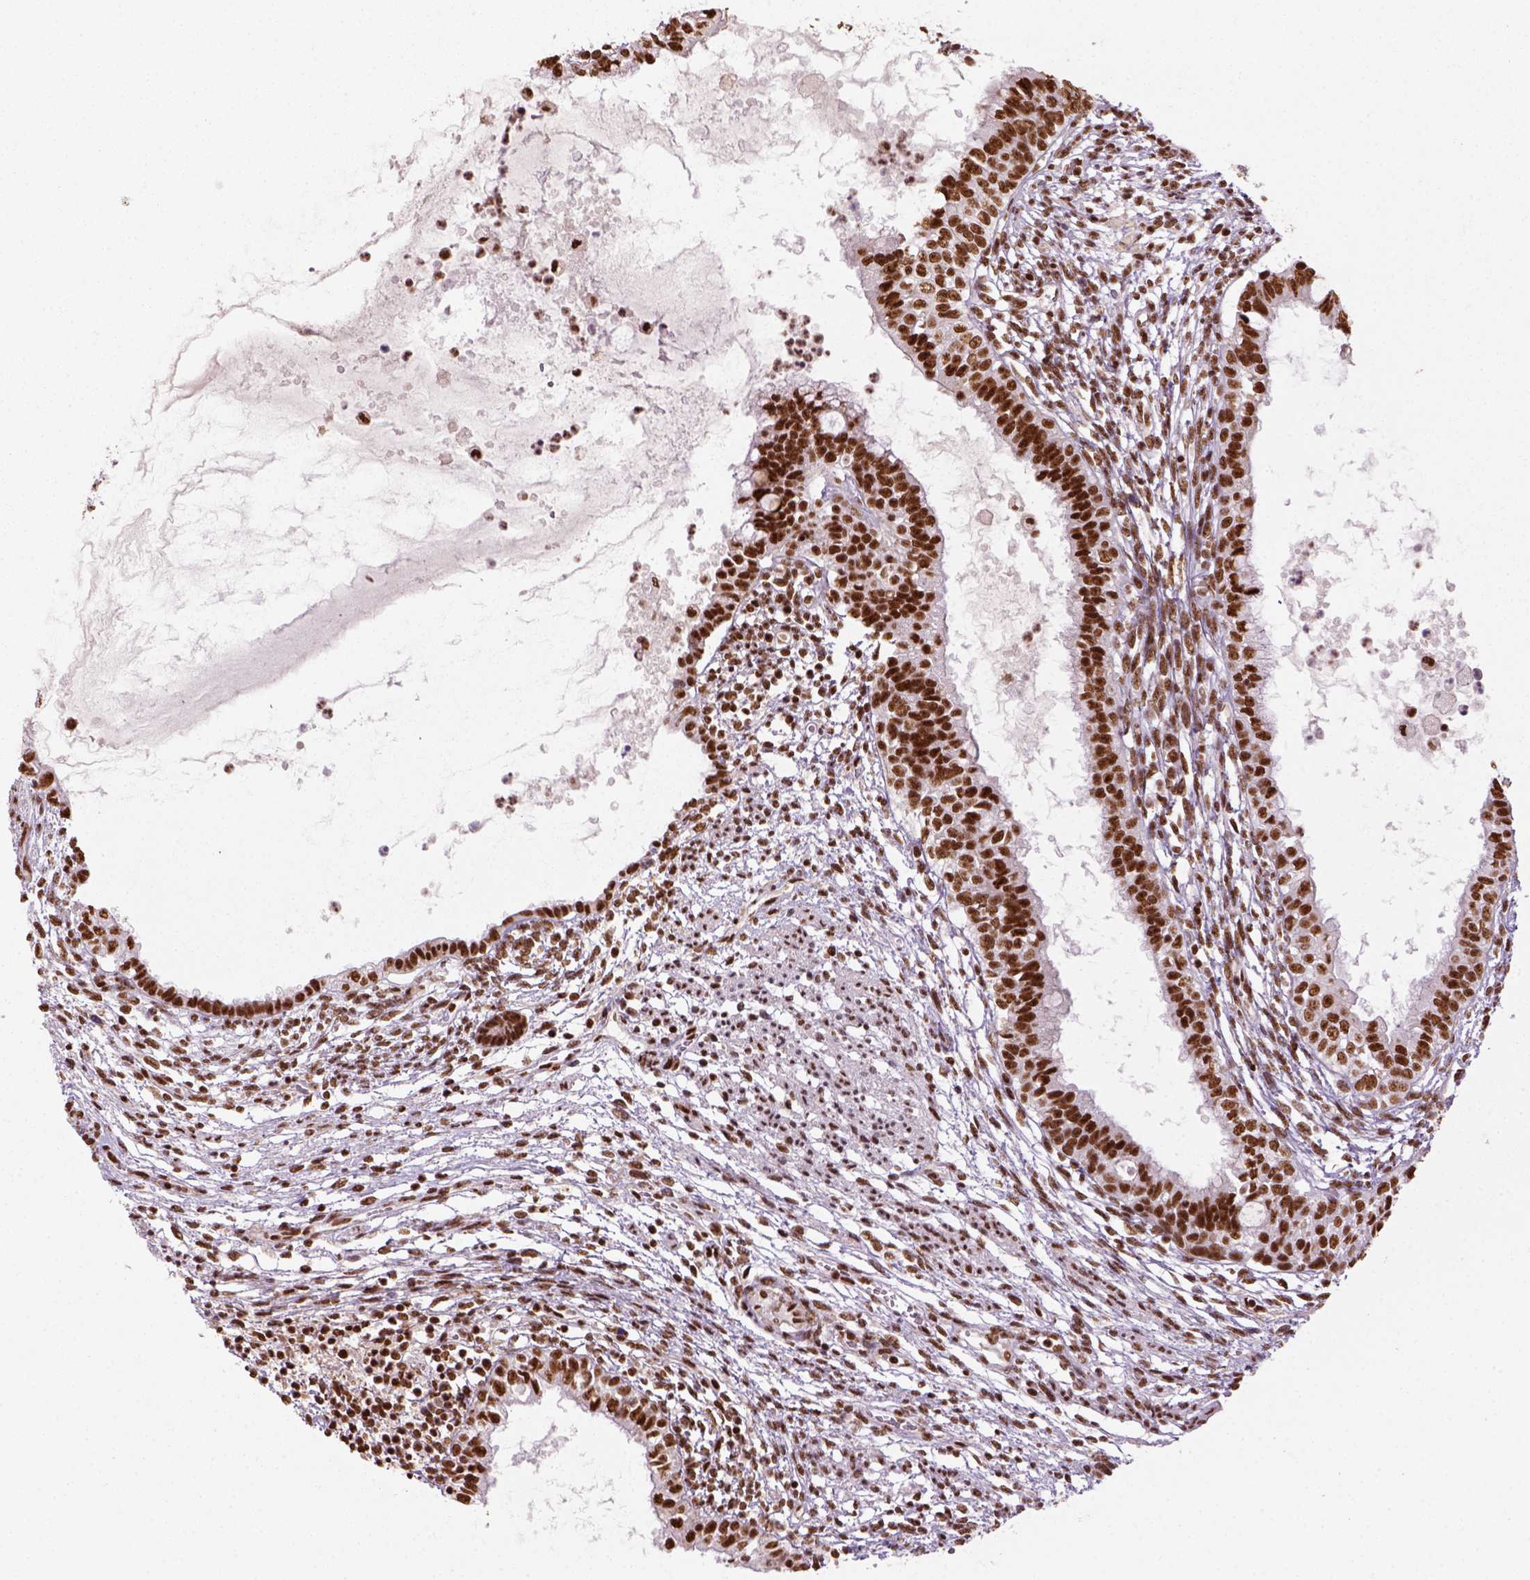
{"staining": {"intensity": "strong", "quantity": ">75%", "location": "nuclear"}, "tissue": "testis cancer", "cell_type": "Tumor cells", "image_type": "cancer", "snomed": [{"axis": "morphology", "description": "Carcinoma, Embryonal, NOS"}, {"axis": "topography", "description": "Testis"}], "caption": "Tumor cells display high levels of strong nuclear expression in about >75% of cells in human testis cancer (embryonal carcinoma).", "gene": "CCAR1", "patient": {"sex": "male", "age": 37}}